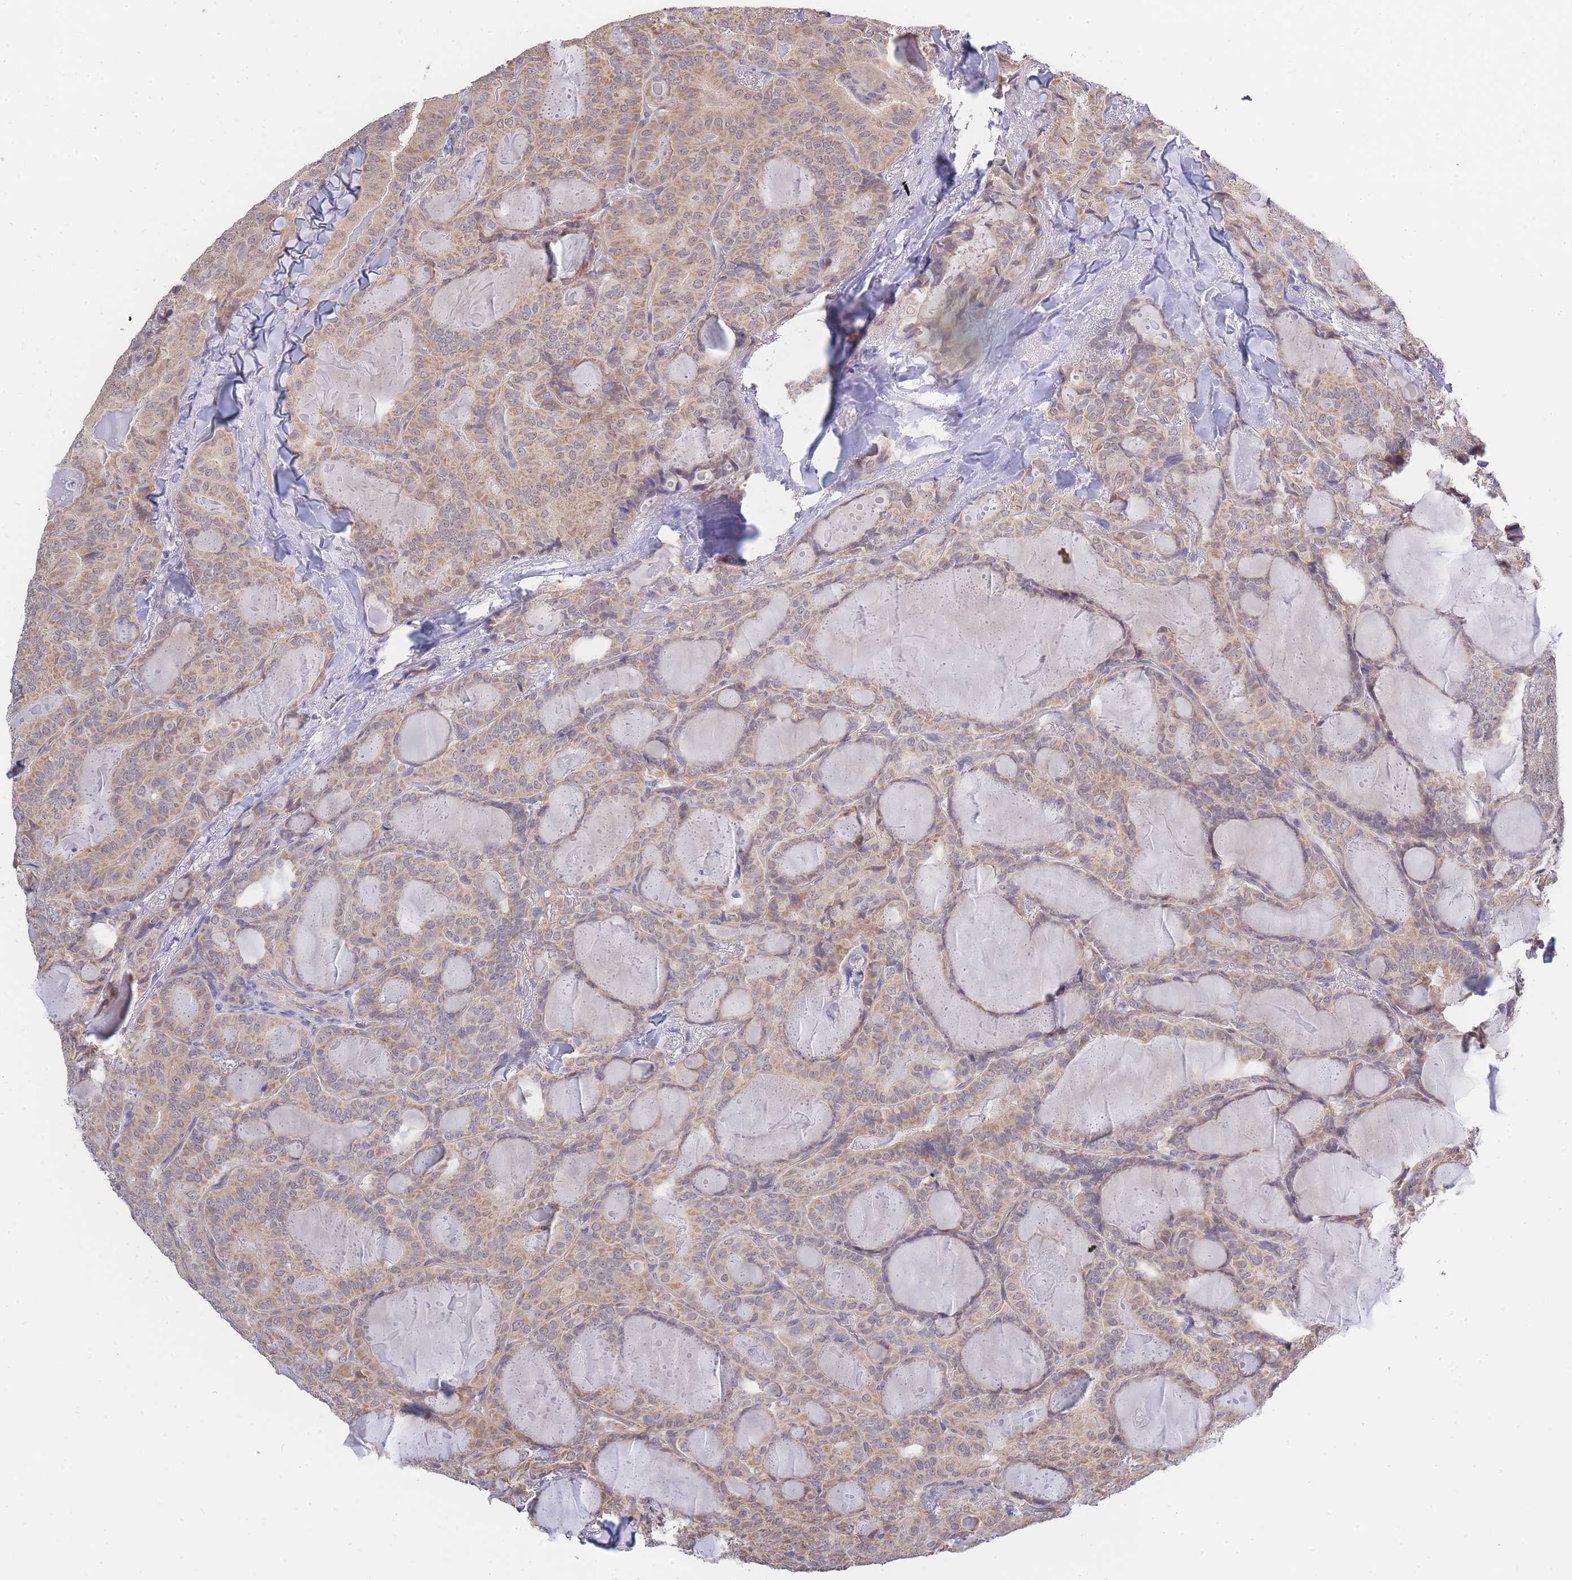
{"staining": {"intensity": "weak", "quantity": ">75%", "location": "cytoplasmic/membranous"}, "tissue": "thyroid cancer", "cell_type": "Tumor cells", "image_type": "cancer", "snomed": [{"axis": "morphology", "description": "Papillary adenocarcinoma, NOS"}, {"axis": "topography", "description": "Thyroid gland"}], "caption": "This micrograph displays papillary adenocarcinoma (thyroid) stained with immunohistochemistry (IHC) to label a protein in brown. The cytoplasmic/membranous of tumor cells show weak positivity for the protein. Nuclei are counter-stained blue.", "gene": "C19orf25", "patient": {"sex": "female", "age": 68}}